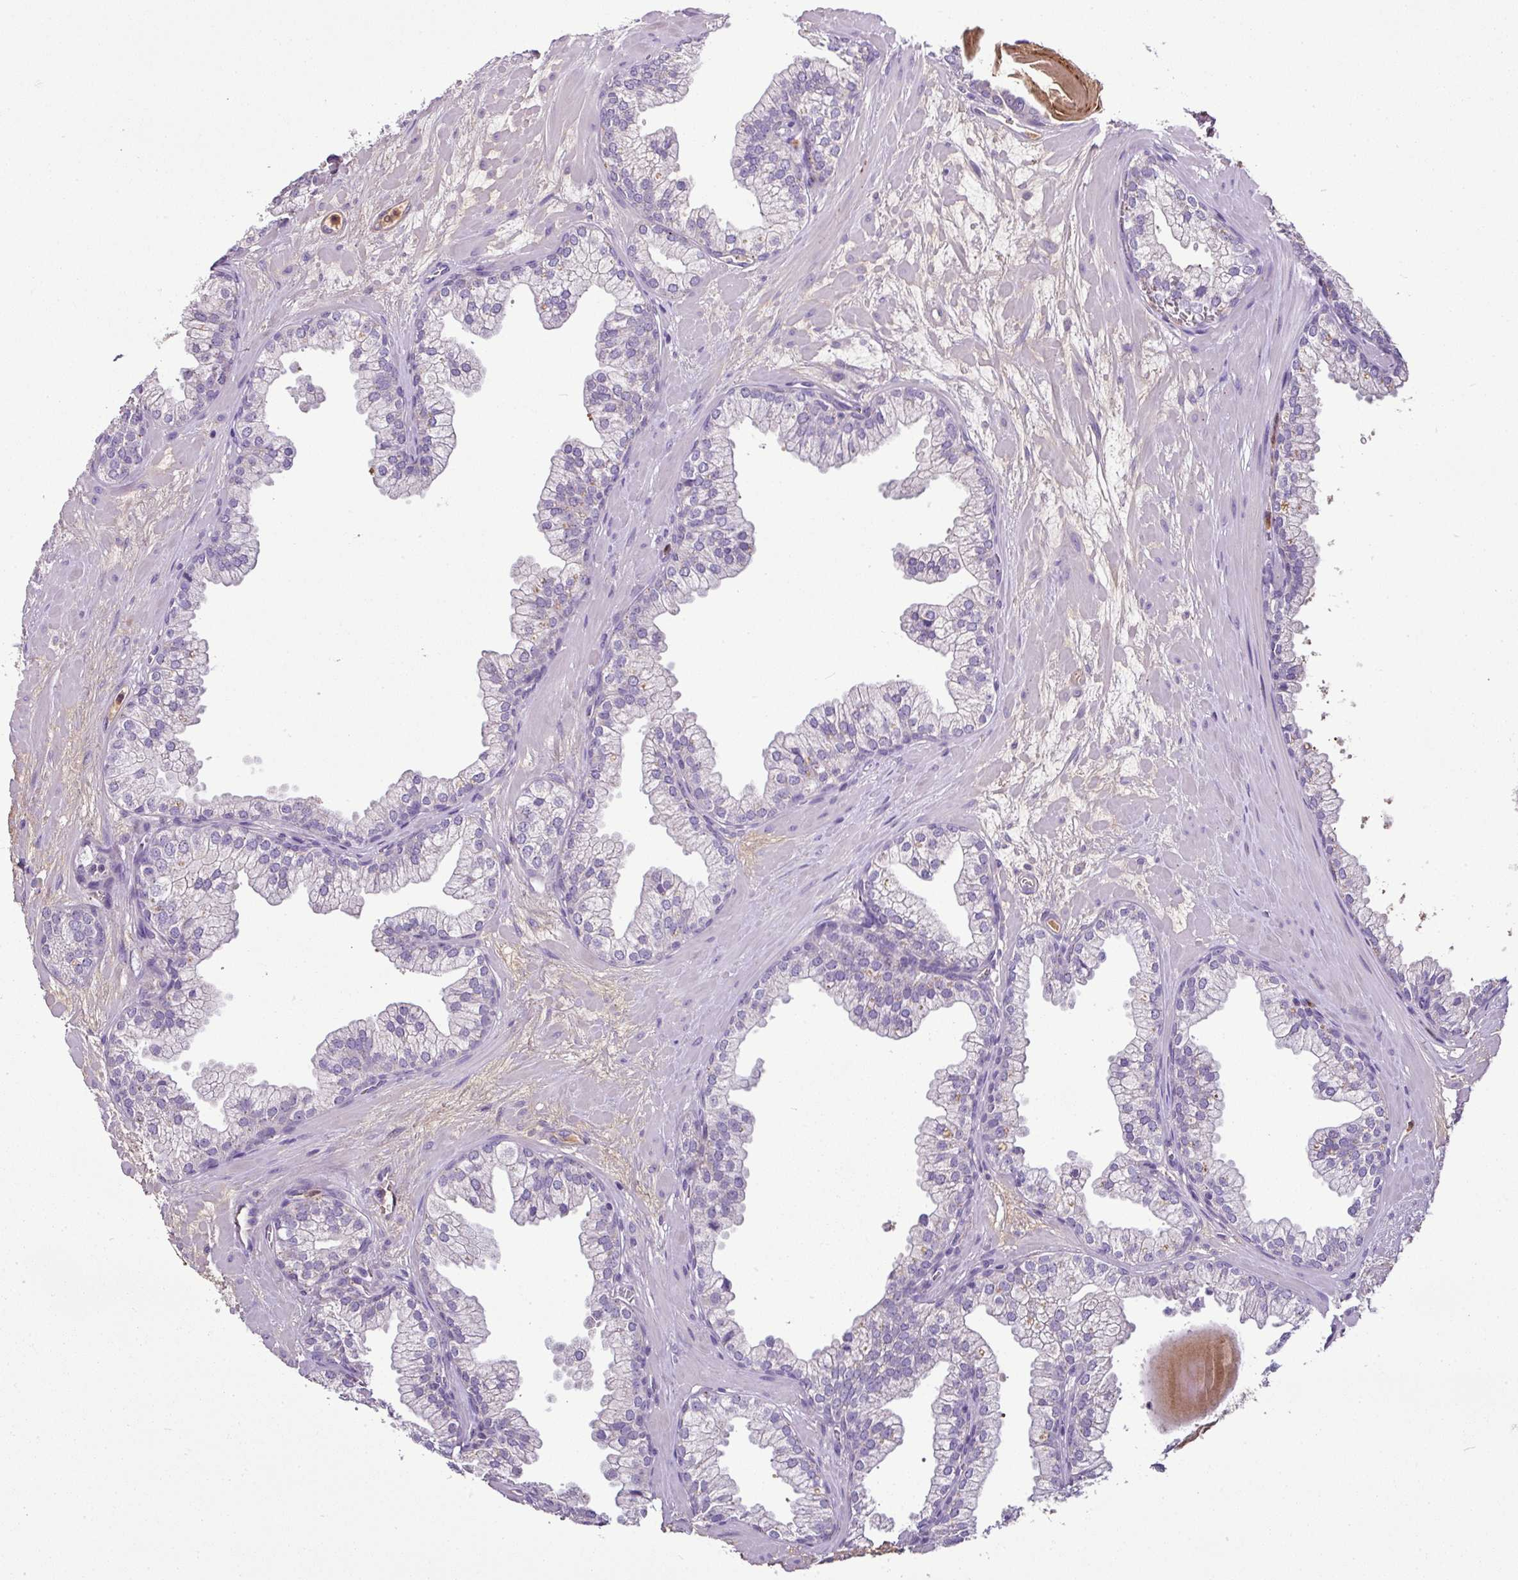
{"staining": {"intensity": "weak", "quantity": "<25%", "location": "cytoplasmic/membranous"}, "tissue": "prostate", "cell_type": "Glandular cells", "image_type": "normal", "snomed": [{"axis": "morphology", "description": "Normal tissue, NOS"}, {"axis": "topography", "description": "Prostate"}, {"axis": "topography", "description": "Peripheral nerve tissue"}], "caption": "There is no significant staining in glandular cells of prostate. (Stains: DAB immunohistochemistry (IHC) with hematoxylin counter stain, Microscopy: brightfield microscopy at high magnification).", "gene": "CAB39L", "patient": {"sex": "male", "age": 61}}